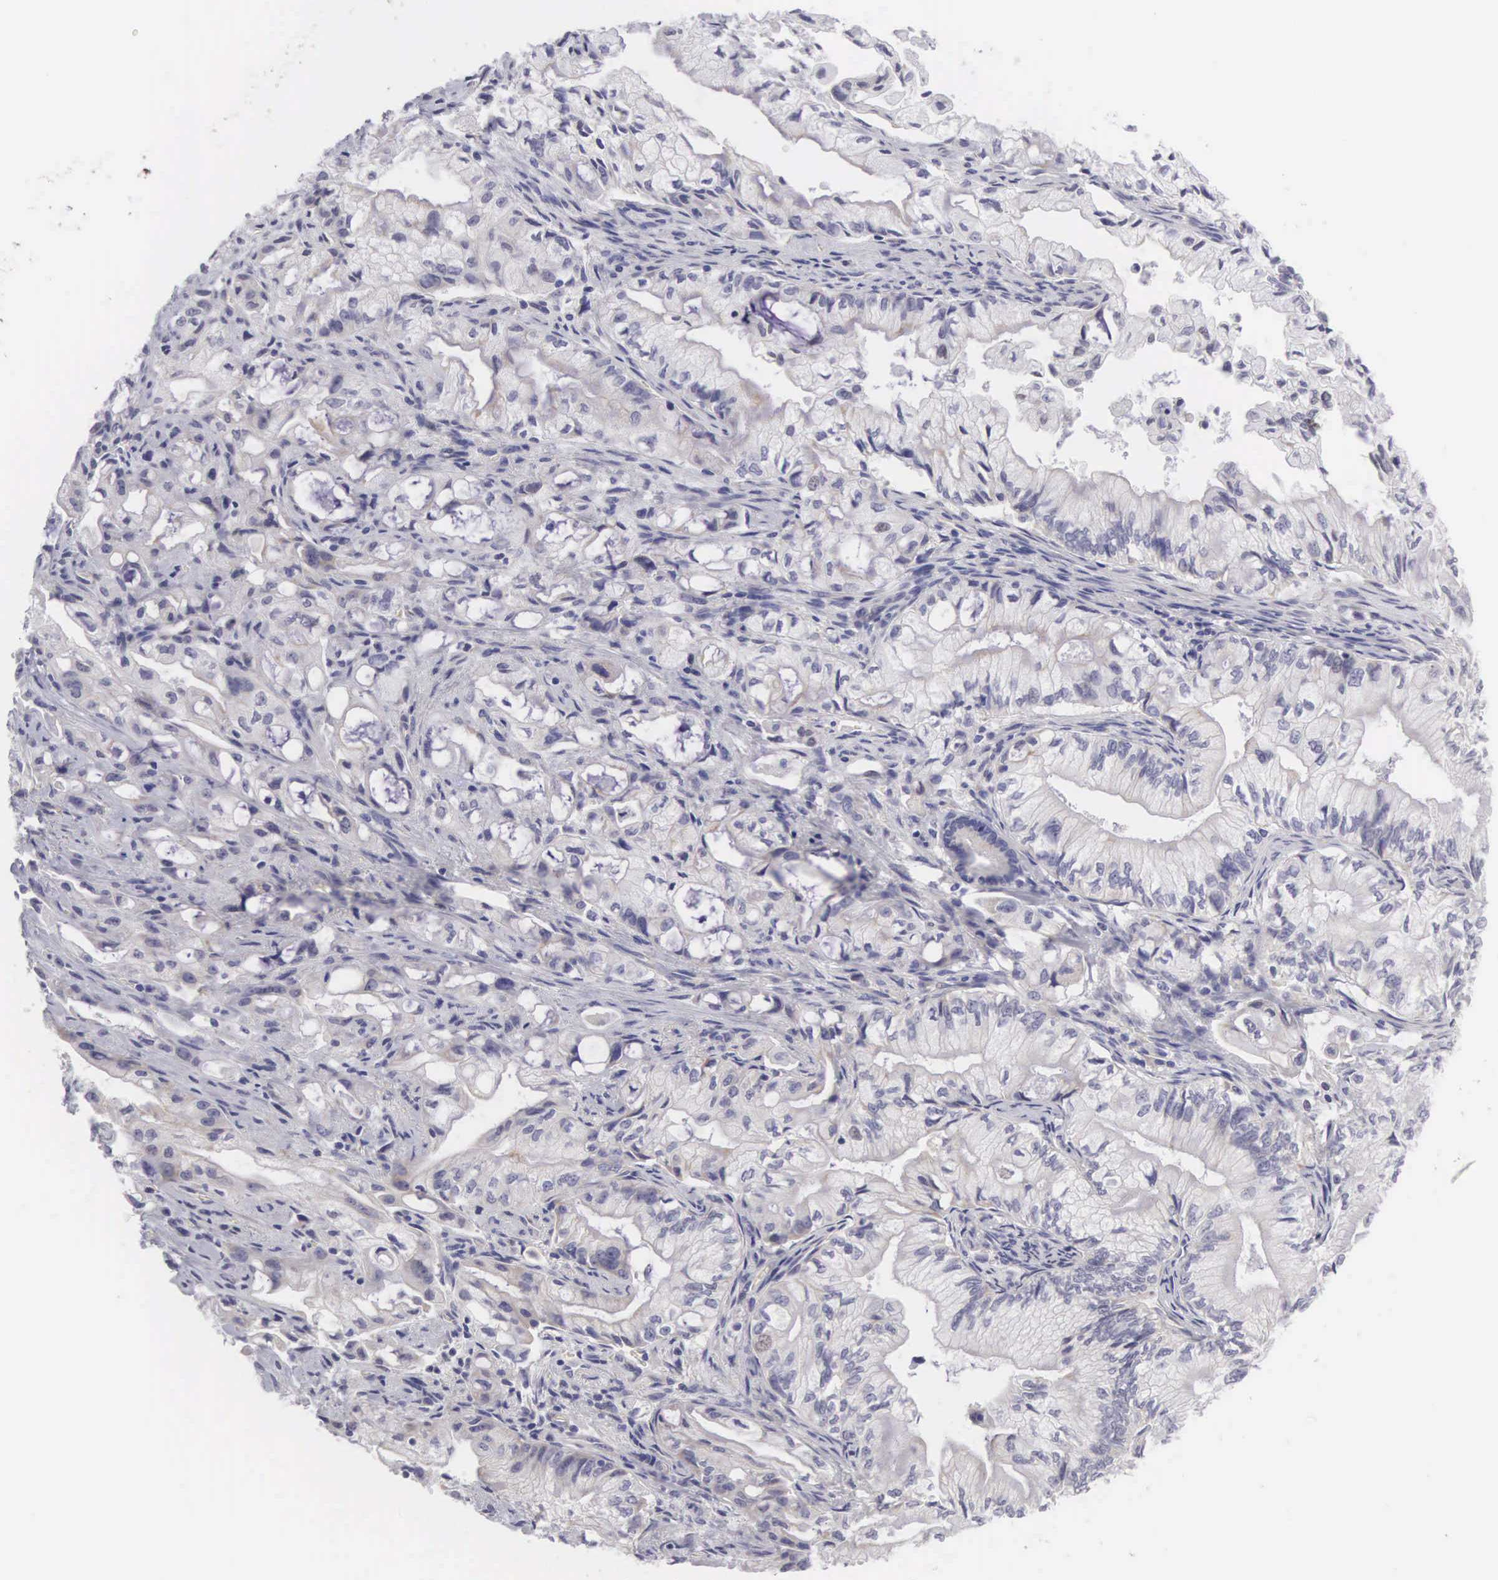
{"staining": {"intensity": "negative", "quantity": "none", "location": "none"}, "tissue": "pancreatic cancer", "cell_type": "Tumor cells", "image_type": "cancer", "snomed": [{"axis": "morphology", "description": "Adenocarcinoma, NOS"}, {"axis": "topography", "description": "Pancreas"}], "caption": "IHC photomicrograph of adenocarcinoma (pancreatic) stained for a protein (brown), which demonstrates no positivity in tumor cells. The staining was performed using DAB (3,3'-diaminobenzidine) to visualize the protein expression in brown, while the nuclei were stained in blue with hematoxylin (Magnification: 20x).", "gene": "SOX11", "patient": {"sex": "male", "age": 79}}